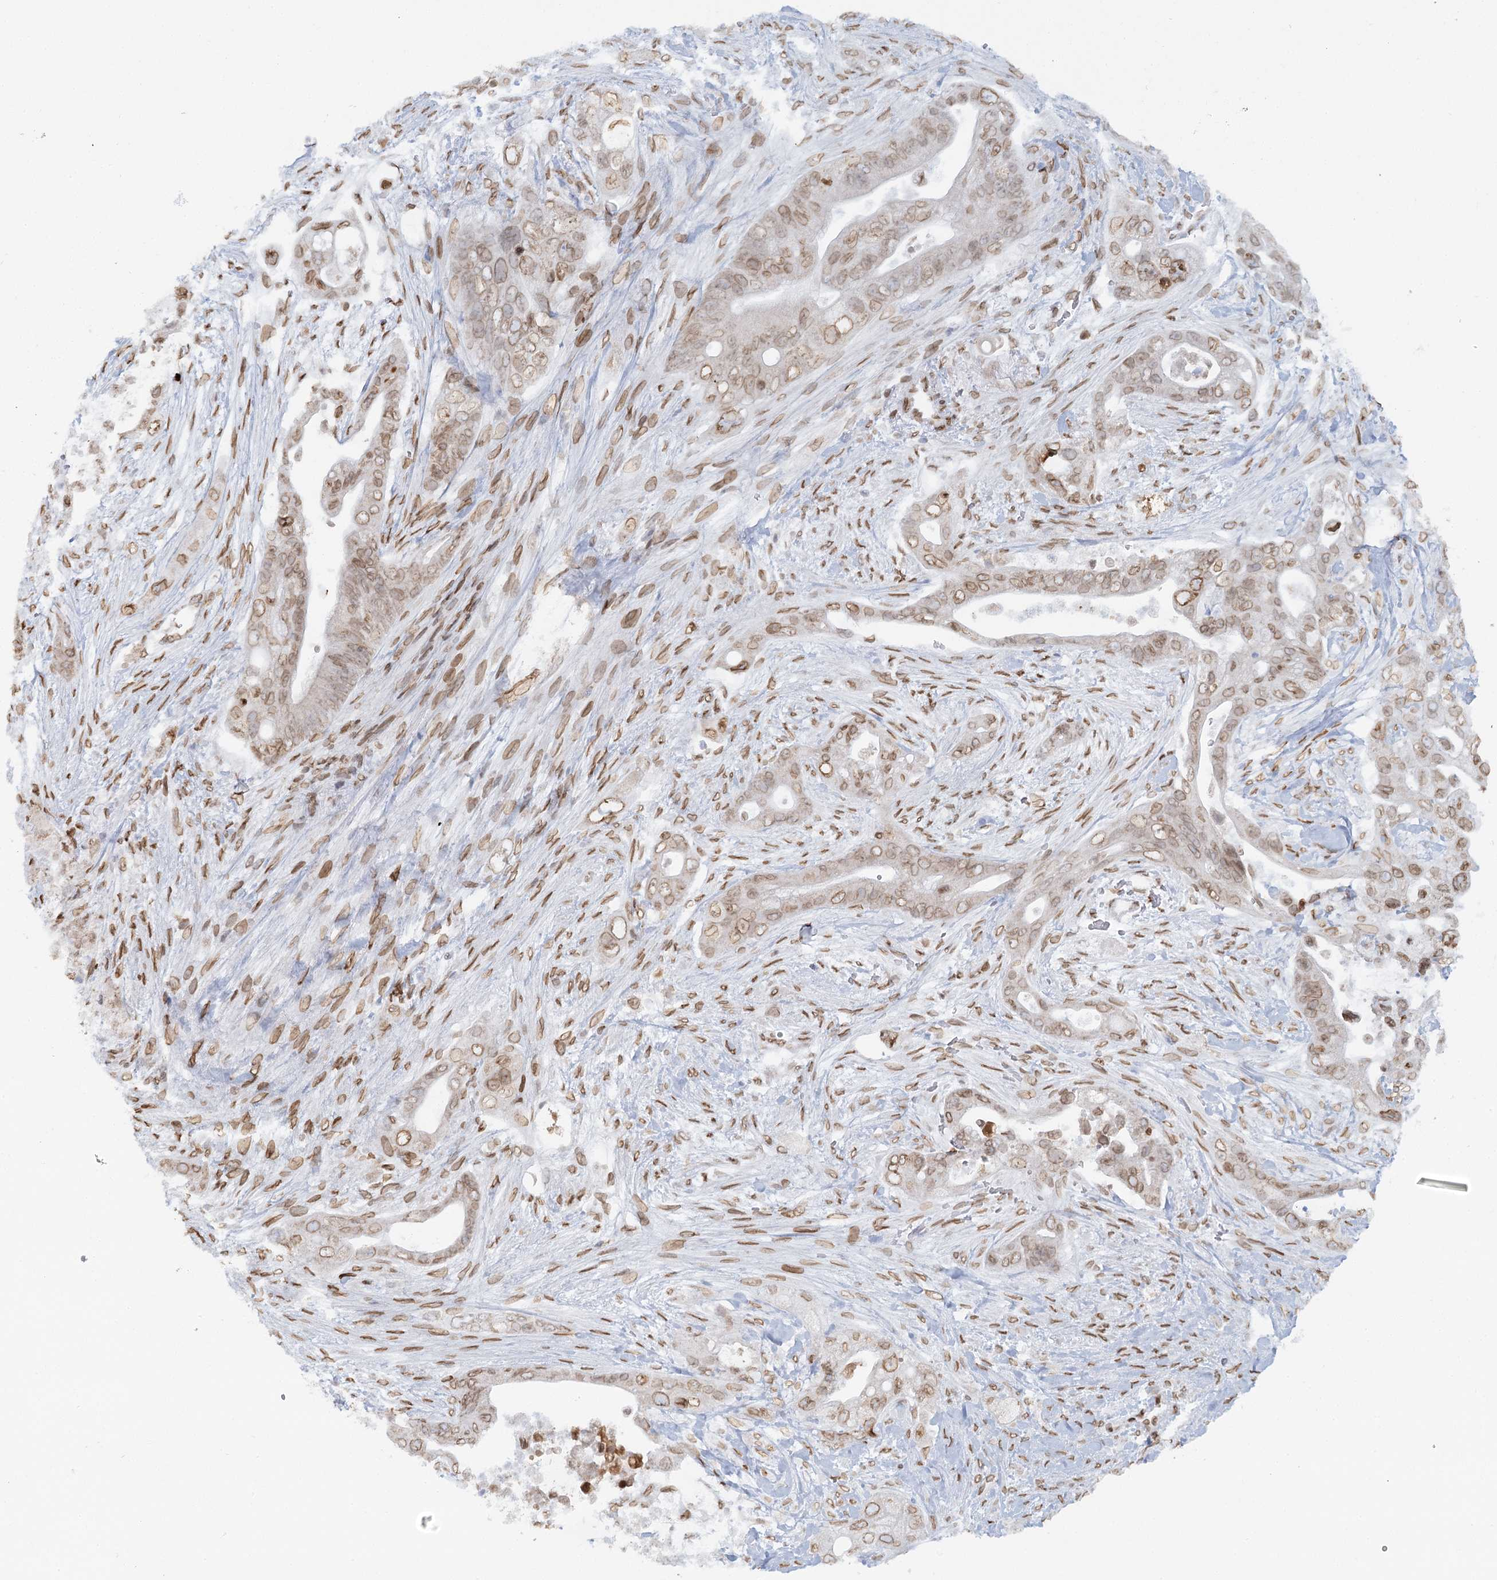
{"staining": {"intensity": "weak", "quantity": ">75%", "location": "nuclear"}, "tissue": "pancreatic cancer", "cell_type": "Tumor cells", "image_type": "cancer", "snomed": [{"axis": "morphology", "description": "Adenocarcinoma, NOS"}, {"axis": "topography", "description": "Pancreas"}], "caption": "DAB immunohistochemical staining of human pancreatic adenocarcinoma demonstrates weak nuclear protein expression in approximately >75% of tumor cells. Immunohistochemistry (ihc) stains the protein in brown and the nuclei are stained blue.", "gene": "VWA5A", "patient": {"sex": "male", "age": 53}}